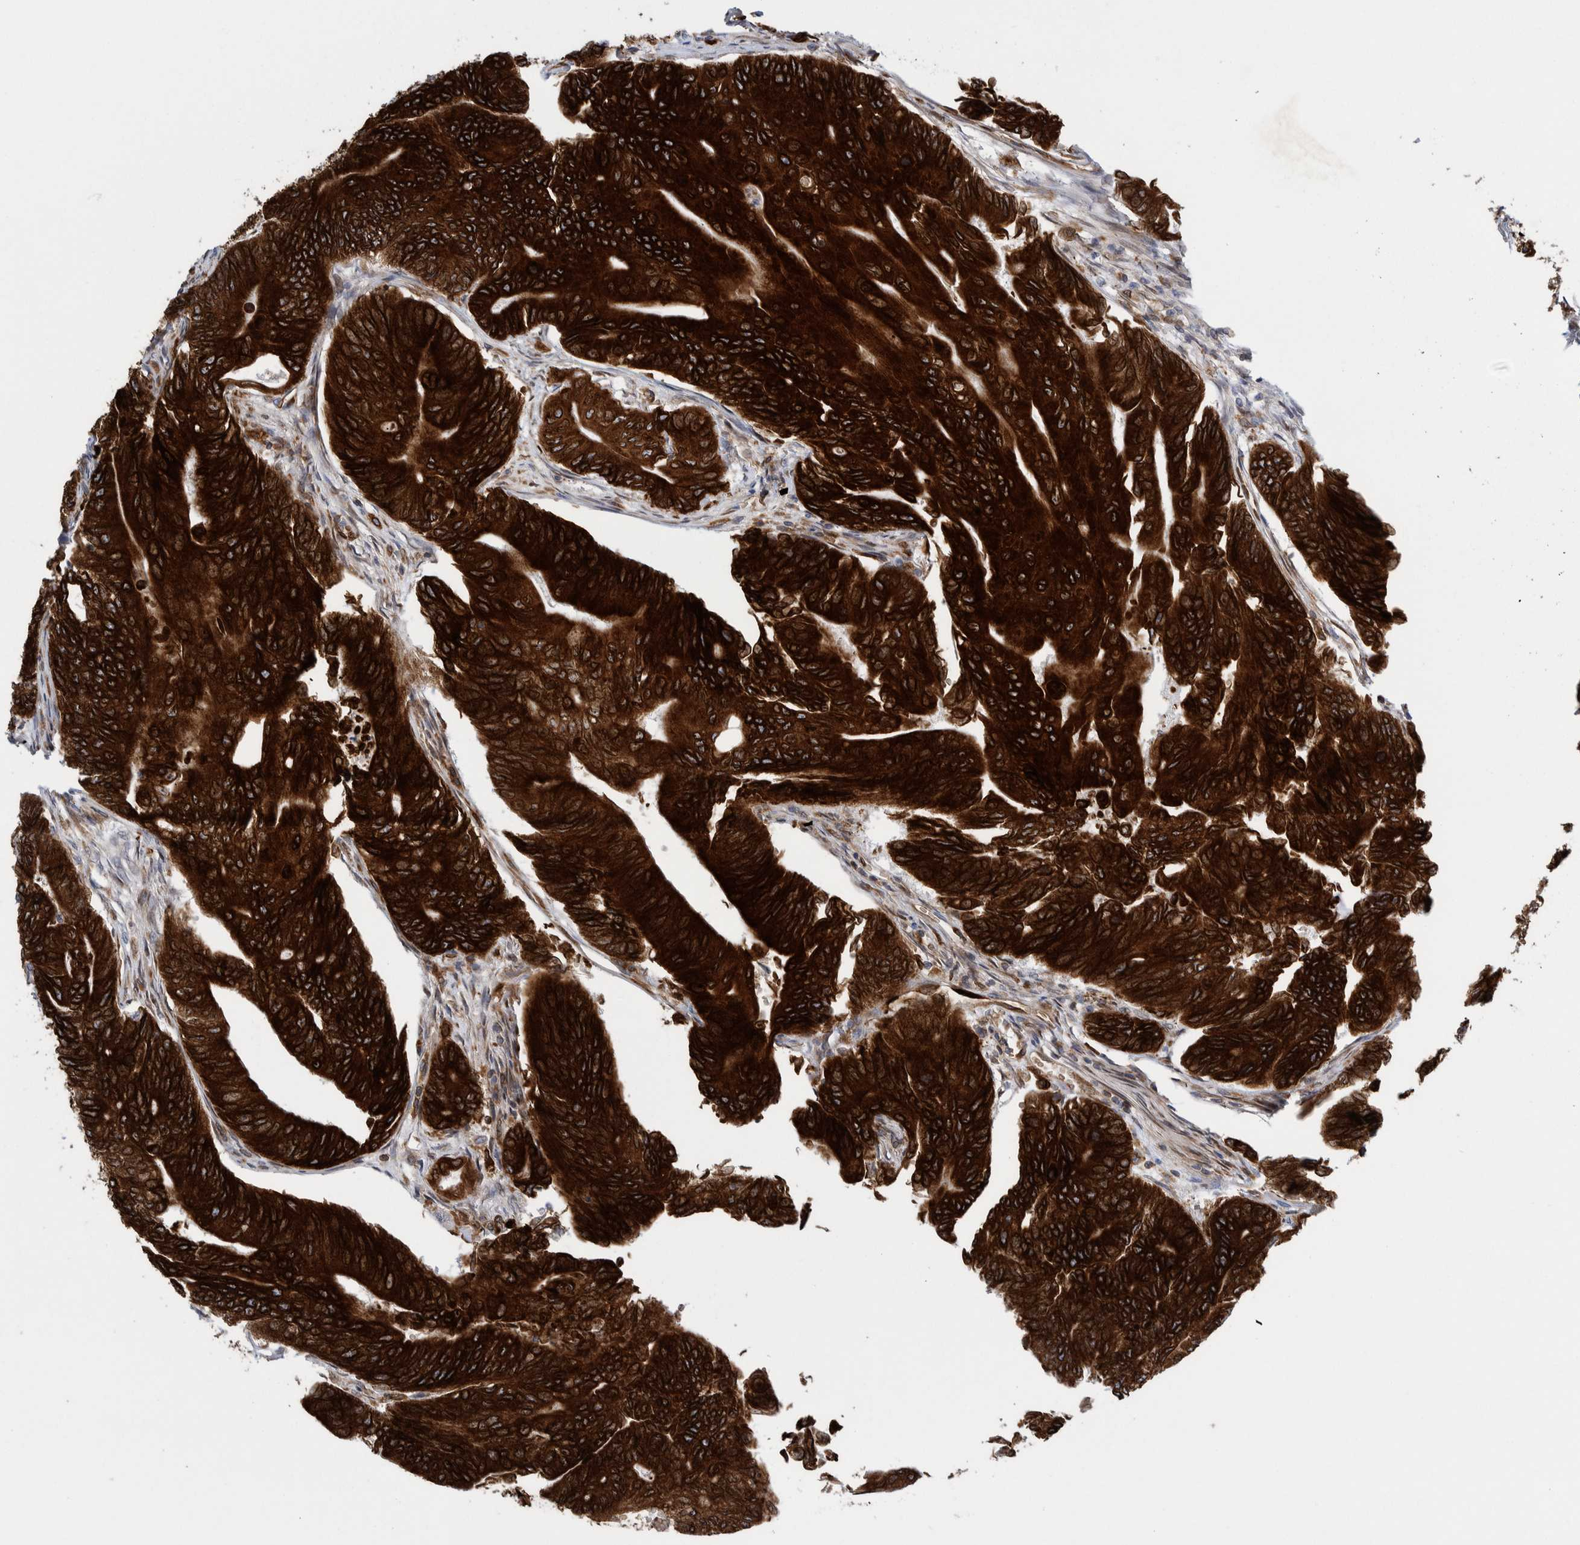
{"staining": {"intensity": "strong", "quantity": ">75%", "location": "cytoplasmic/membranous"}, "tissue": "colorectal cancer", "cell_type": "Tumor cells", "image_type": "cancer", "snomed": [{"axis": "morphology", "description": "Adenoma, NOS"}, {"axis": "morphology", "description": "Adenocarcinoma, NOS"}, {"axis": "topography", "description": "Colon"}], "caption": "Colorectal cancer stained with DAB (3,3'-diaminobenzidine) immunohistochemistry (IHC) displays high levels of strong cytoplasmic/membranous expression in approximately >75% of tumor cells. The staining is performed using DAB (3,3'-diaminobenzidine) brown chromogen to label protein expression. The nuclei are counter-stained blue using hematoxylin.", "gene": "THEM6", "patient": {"sex": "male", "age": 79}}